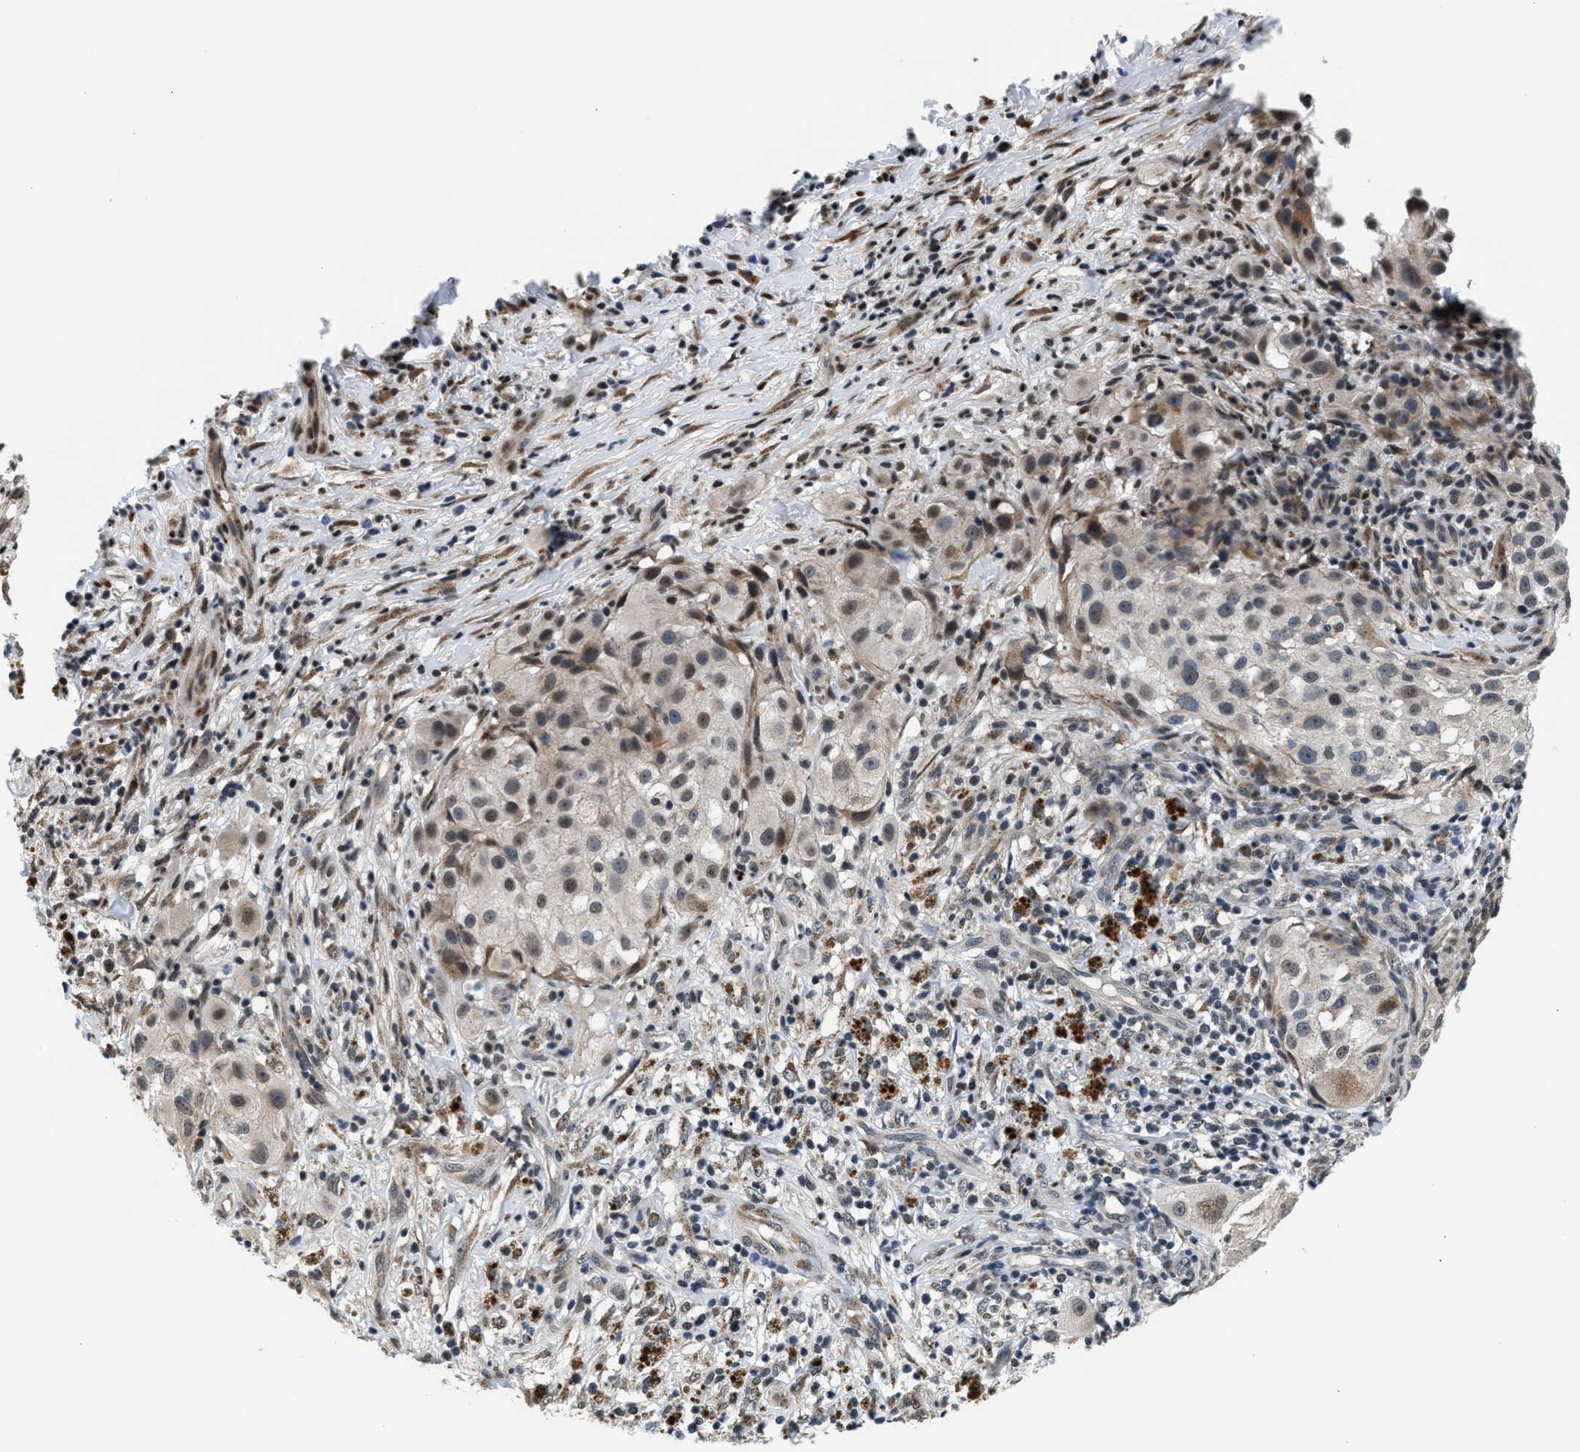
{"staining": {"intensity": "weak", "quantity": "25%-75%", "location": "cytoplasmic/membranous"}, "tissue": "melanoma", "cell_type": "Tumor cells", "image_type": "cancer", "snomed": [{"axis": "morphology", "description": "Necrosis, NOS"}, {"axis": "morphology", "description": "Malignant melanoma, NOS"}, {"axis": "topography", "description": "Skin"}], "caption": "Protein expression analysis of human malignant melanoma reveals weak cytoplasmic/membranous expression in about 25%-75% of tumor cells.", "gene": "KCNMB2", "patient": {"sex": "female", "age": 87}}